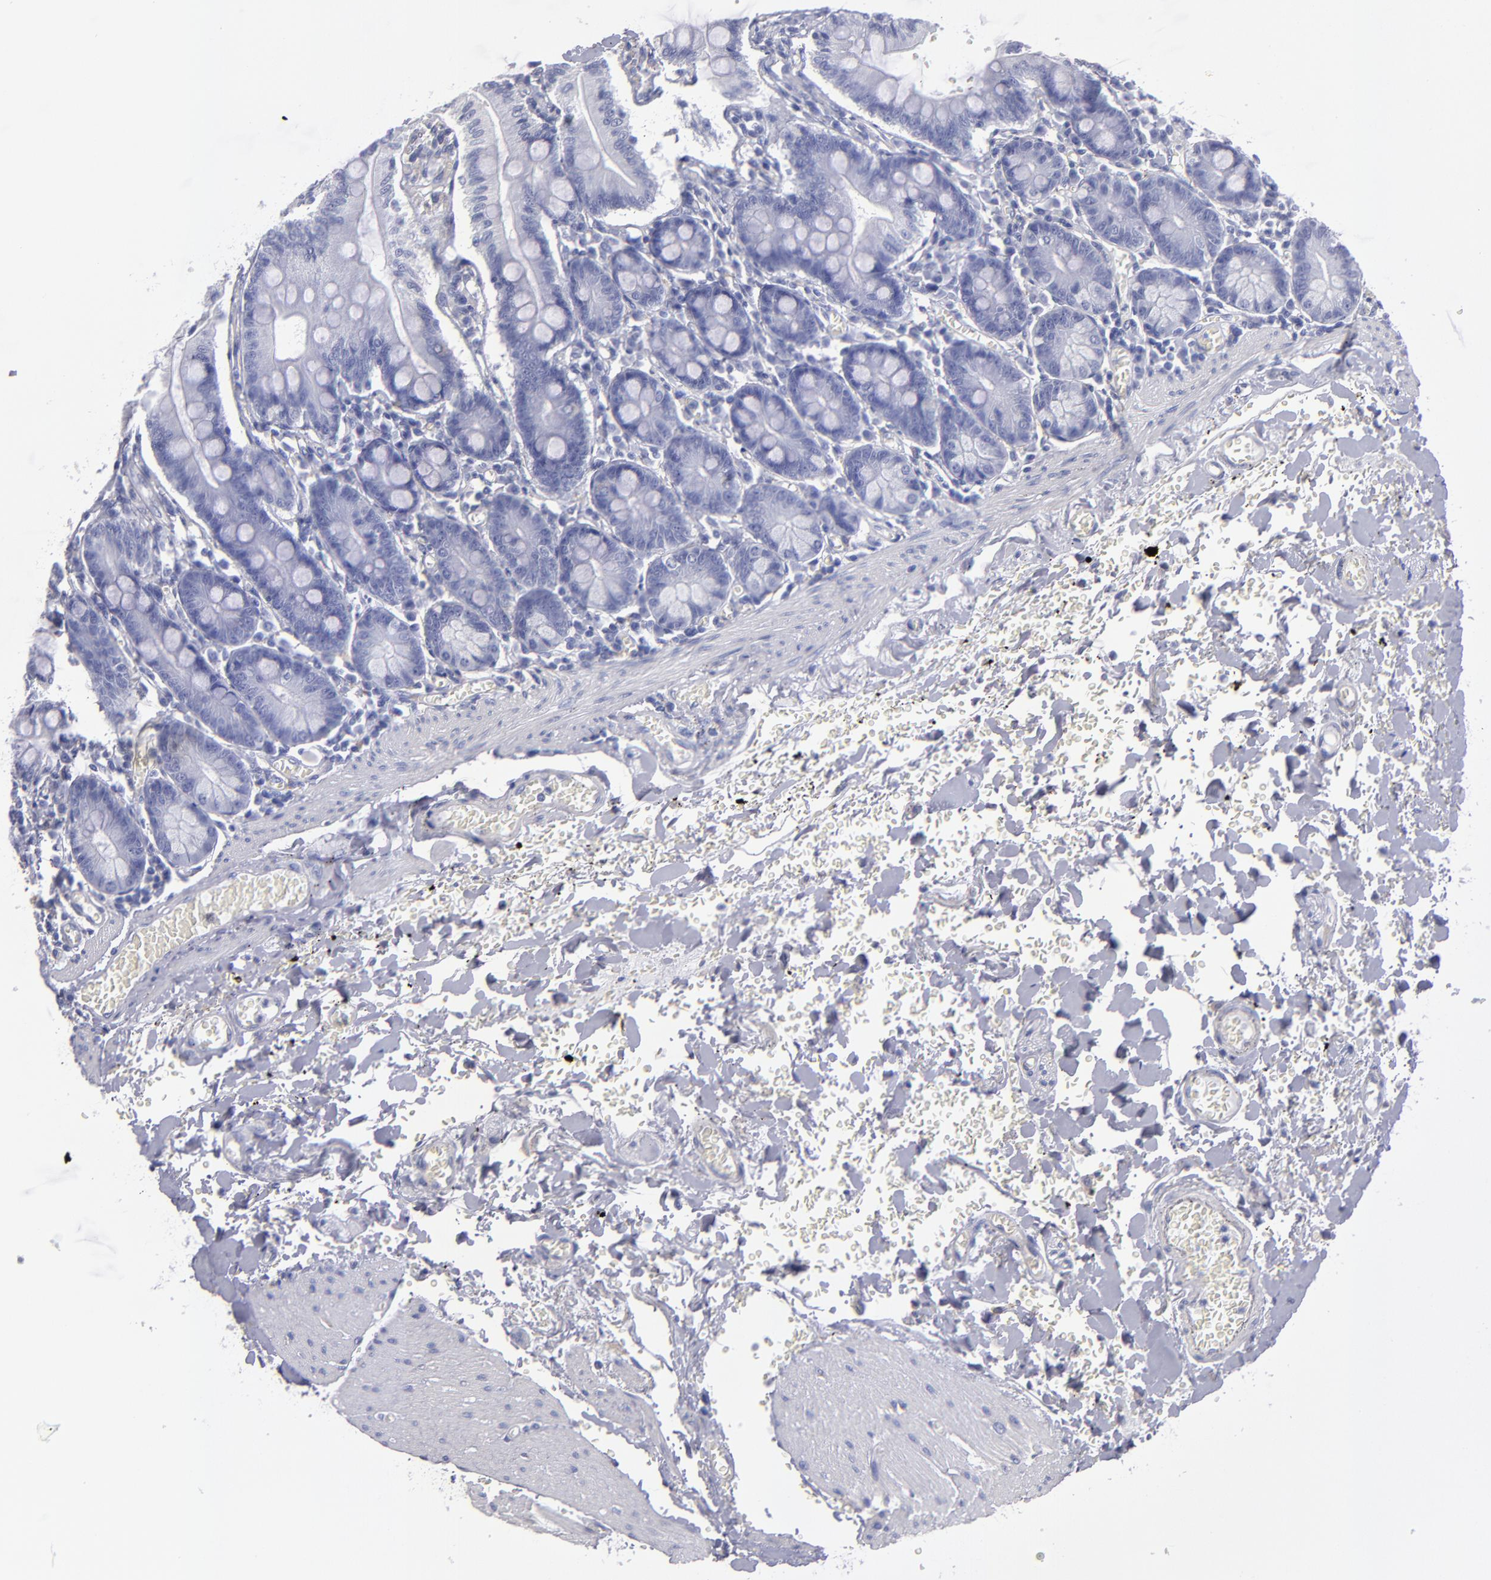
{"staining": {"intensity": "negative", "quantity": "none", "location": "none"}, "tissue": "small intestine", "cell_type": "Glandular cells", "image_type": "normal", "snomed": [{"axis": "morphology", "description": "Normal tissue, NOS"}, {"axis": "topography", "description": "Small intestine"}], "caption": "Protein analysis of benign small intestine reveals no significant expression in glandular cells.", "gene": "MB", "patient": {"sex": "male", "age": 71}}